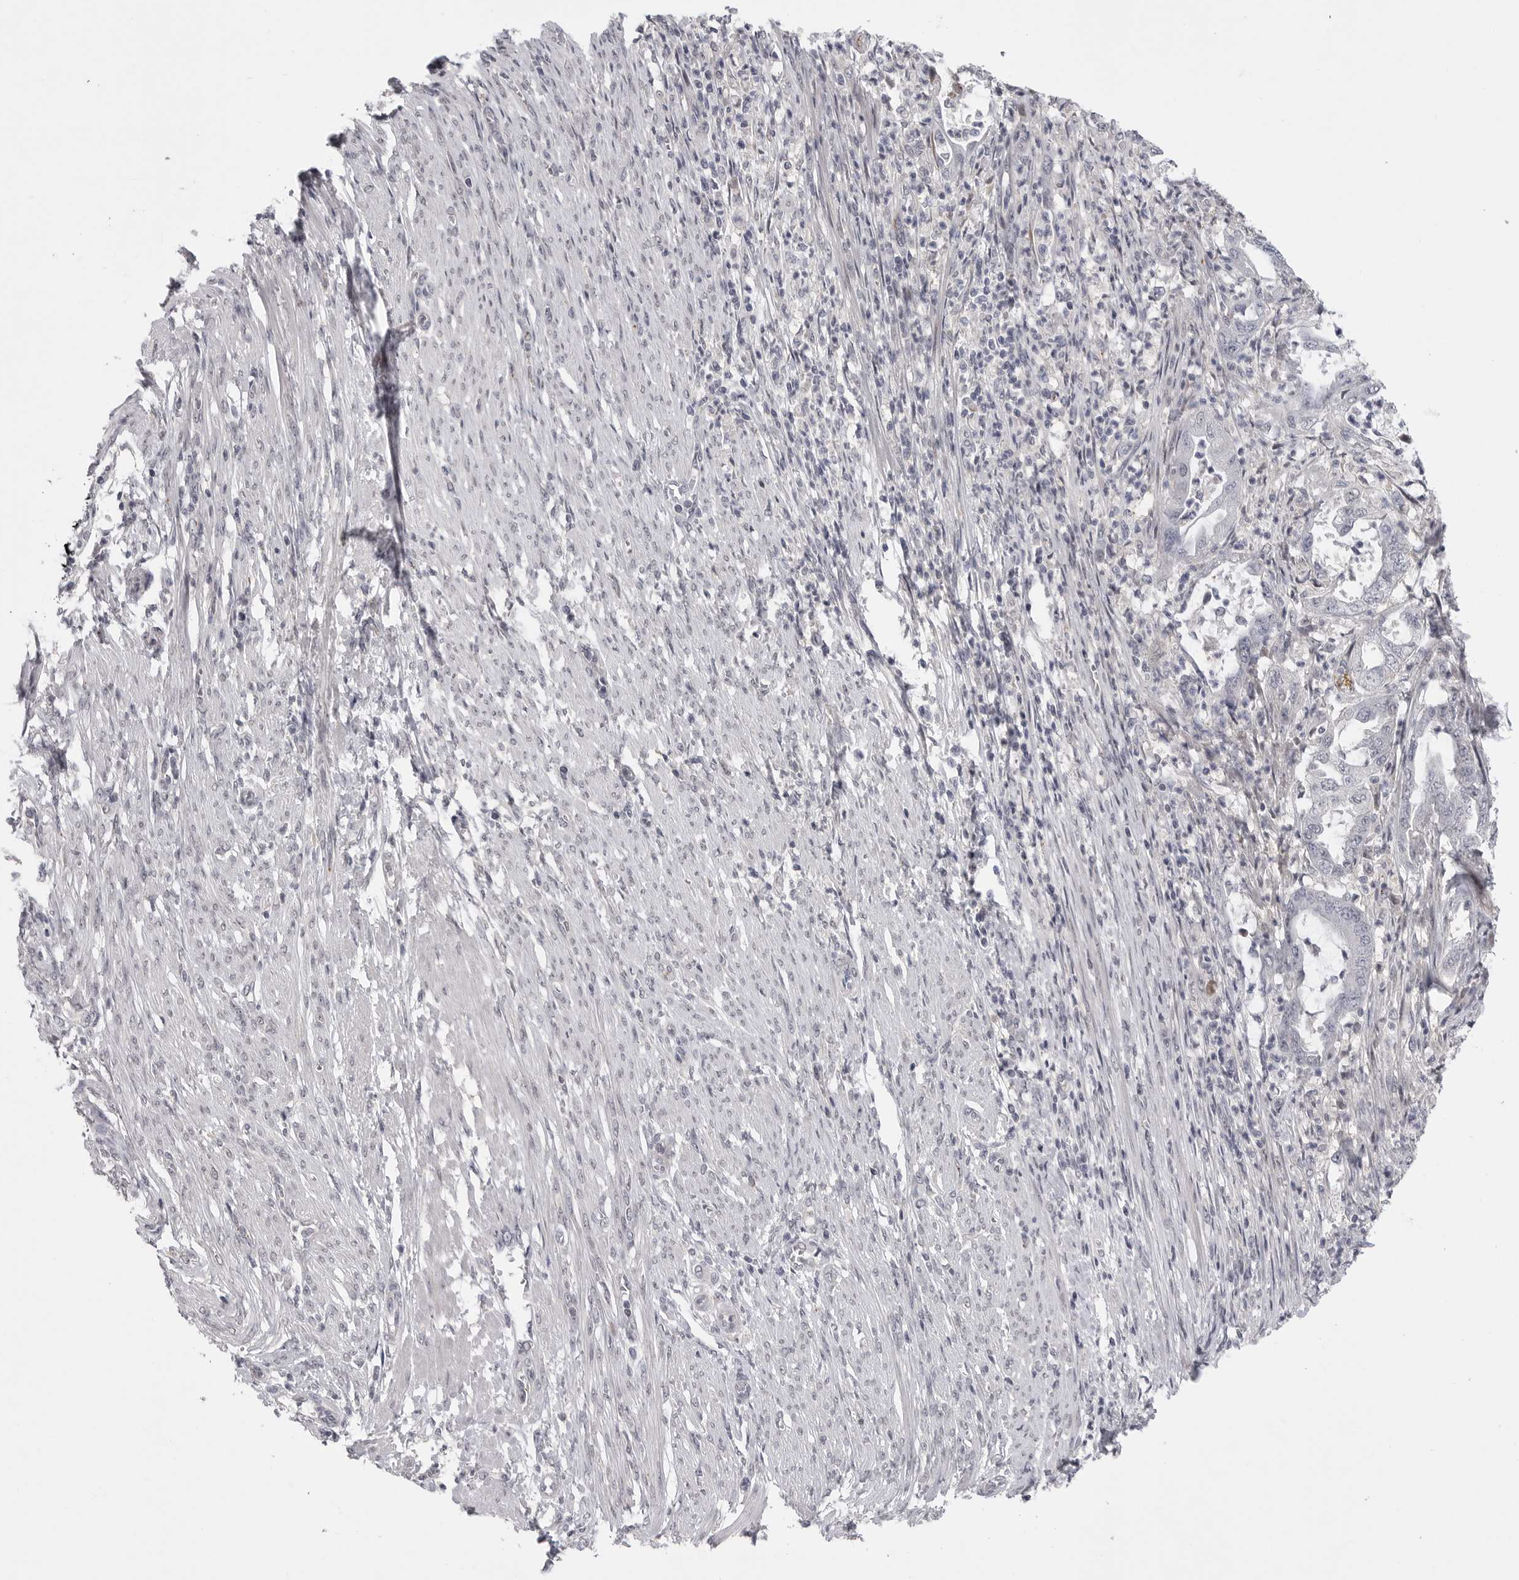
{"staining": {"intensity": "negative", "quantity": "none", "location": "none"}, "tissue": "endometrial cancer", "cell_type": "Tumor cells", "image_type": "cancer", "snomed": [{"axis": "morphology", "description": "Adenocarcinoma, NOS"}, {"axis": "topography", "description": "Endometrium"}], "caption": "Immunohistochemical staining of human endometrial cancer displays no significant expression in tumor cells.", "gene": "FBXO43", "patient": {"sex": "female", "age": 51}}